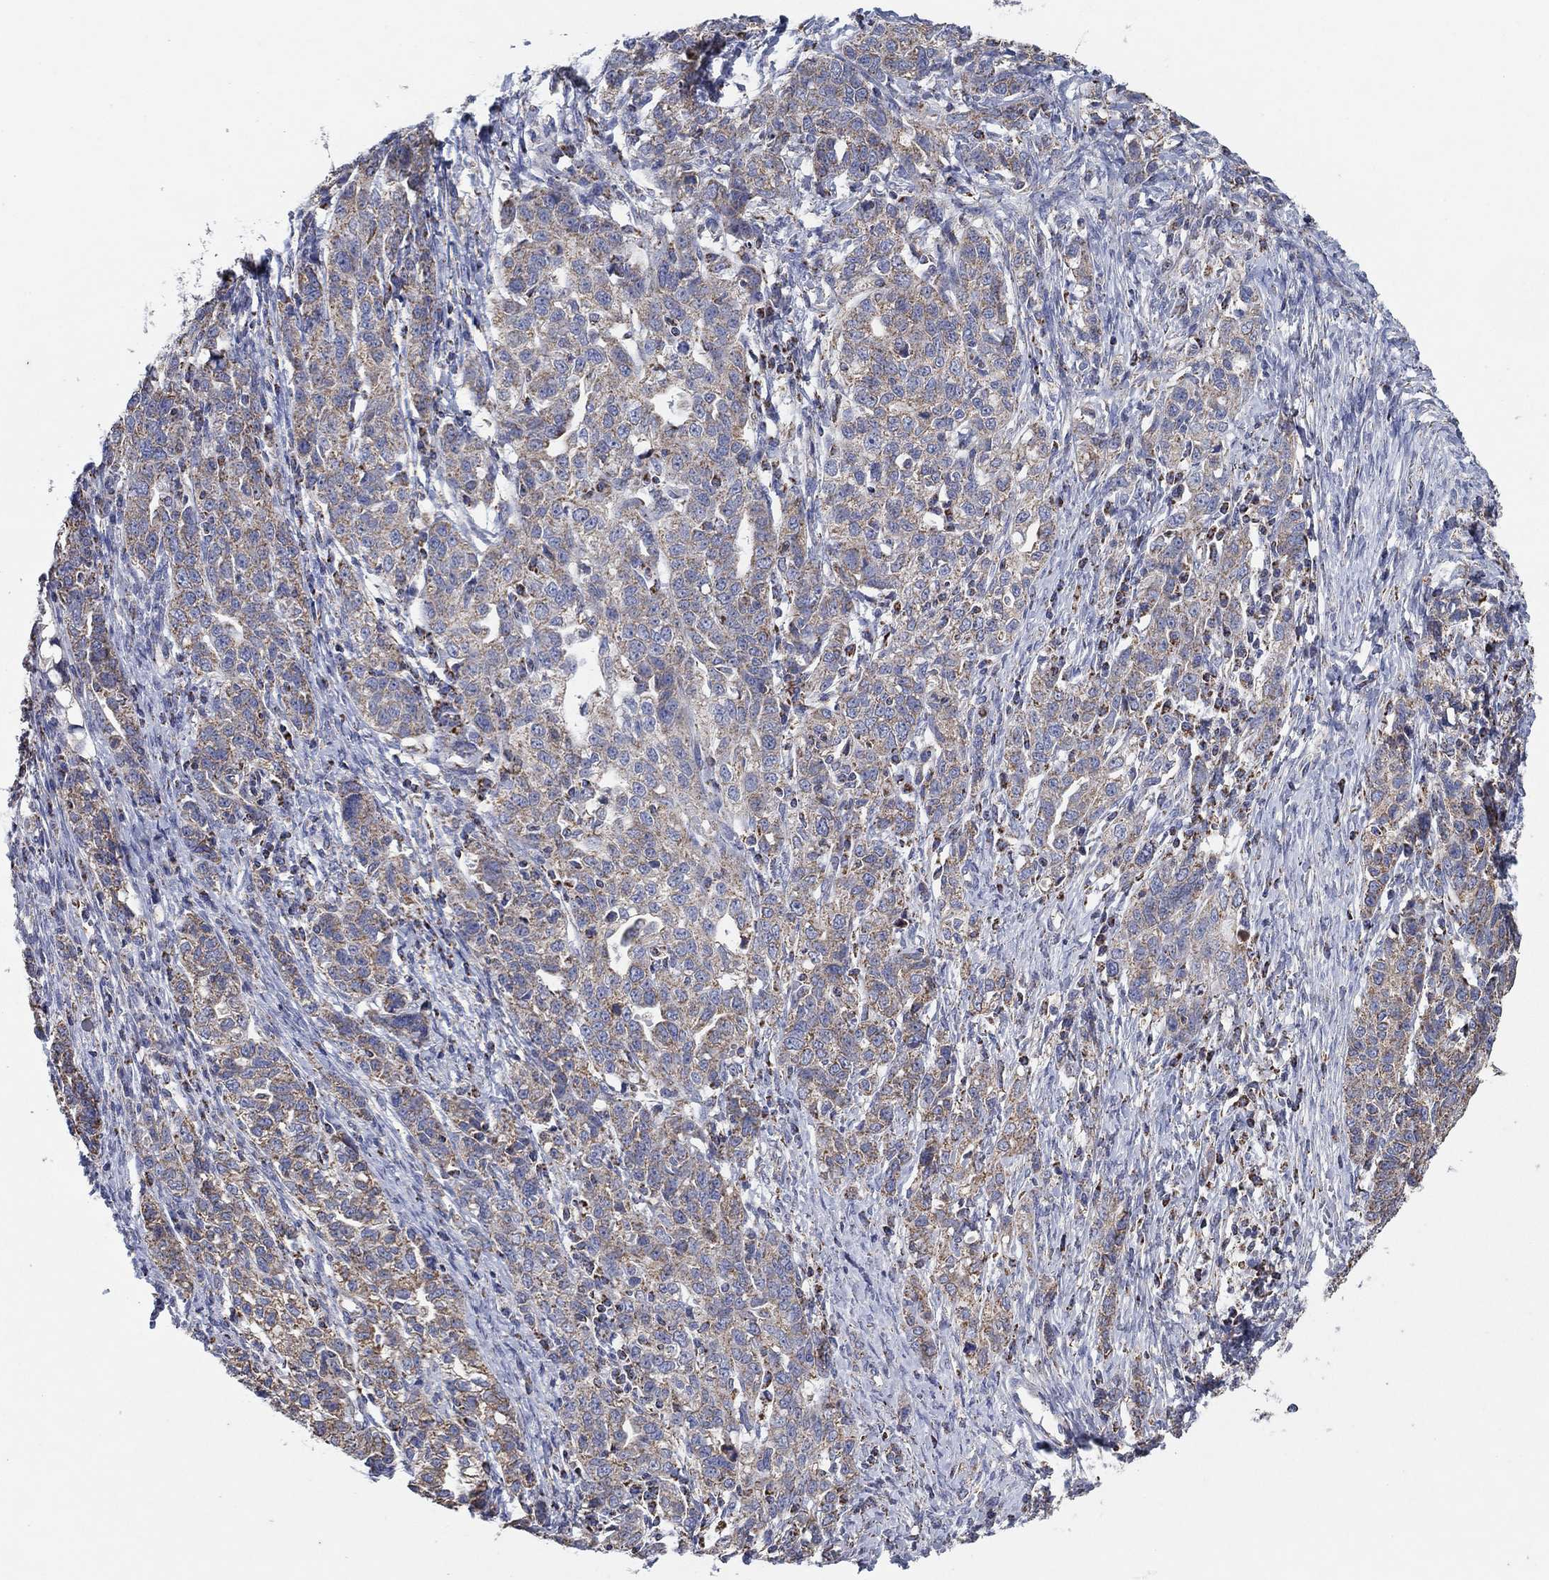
{"staining": {"intensity": "weak", "quantity": ">75%", "location": "cytoplasmic/membranous"}, "tissue": "ovarian cancer", "cell_type": "Tumor cells", "image_type": "cancer", "snomed": [{"axis": "morphology", "description": "Cystadenocarcinoma, serous, NOS"}, {"axis": "topography", "description": "Ovary"}], "caption": "A photomicrograph of human ovarian cancer stained for a protein exhibits weak cytoplasmic/membranous brown staining in tumor cells. The protein of interest is shown in brown color, while the nuclei are stained blue.", "gene": "C9orf85", "patient": {"sex": "female", "age": 71}}